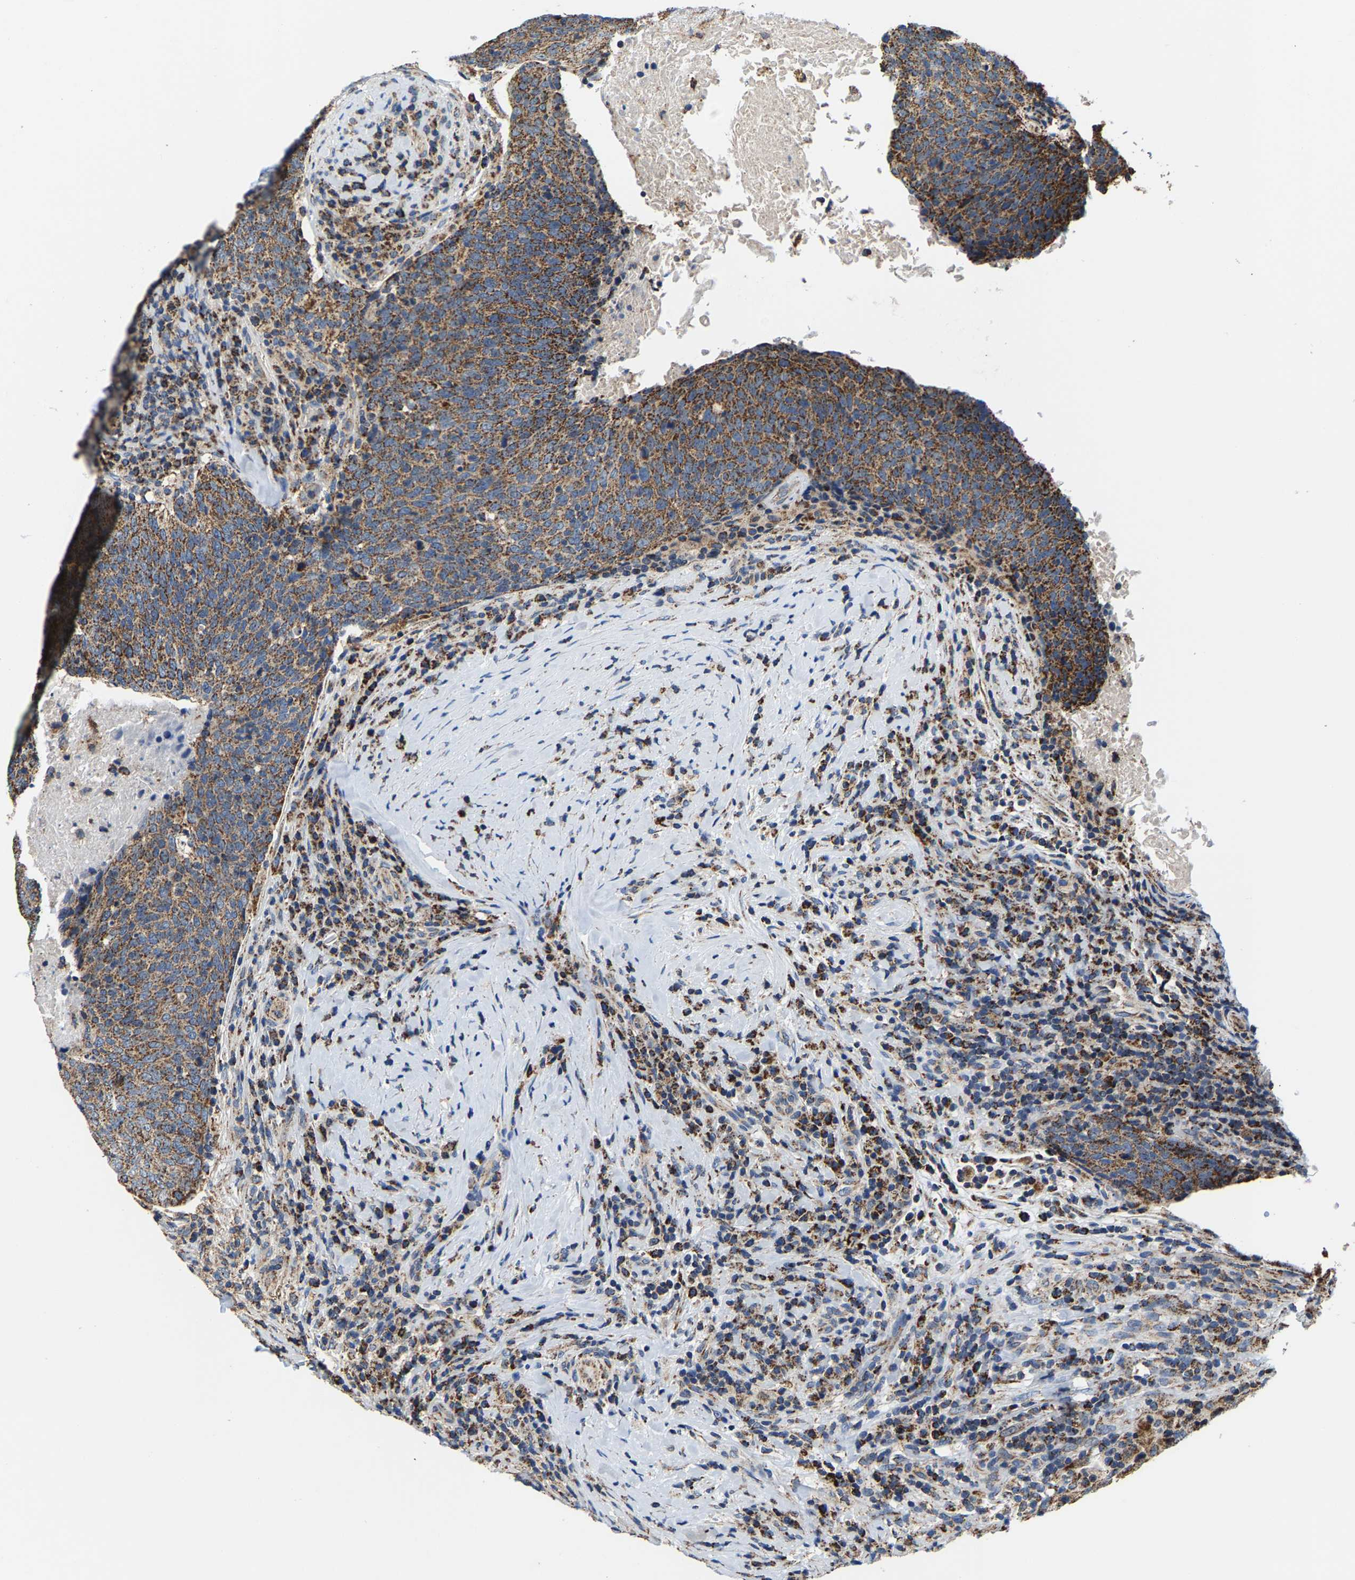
{"staining": {"intensity": "moderate", "quantity": ">75%", "location": "cytoplasmic/membranous"}, "tissue": "head and neck cancer", "cell_type": "Tumor cells", "image_type": "cancer", "snomed": [{"axis": "morphology", "description": "Squamous cell carcinoma, NOS"}, {"axis": "morphology", "description": "Squamous cell carcinoma, metastatic, NOS"}, {"axis": "topography", "description": "Lymph node"}, {"axis": "topography", "description": "Head-Neck"}], "caption": "Moderate cytoplasmic/membranous staining is seen in approximately >75% of tumor cells in head and neck cancer.", "gene": "SHMT2", "patient": {"sex": "male", "age": 62}}